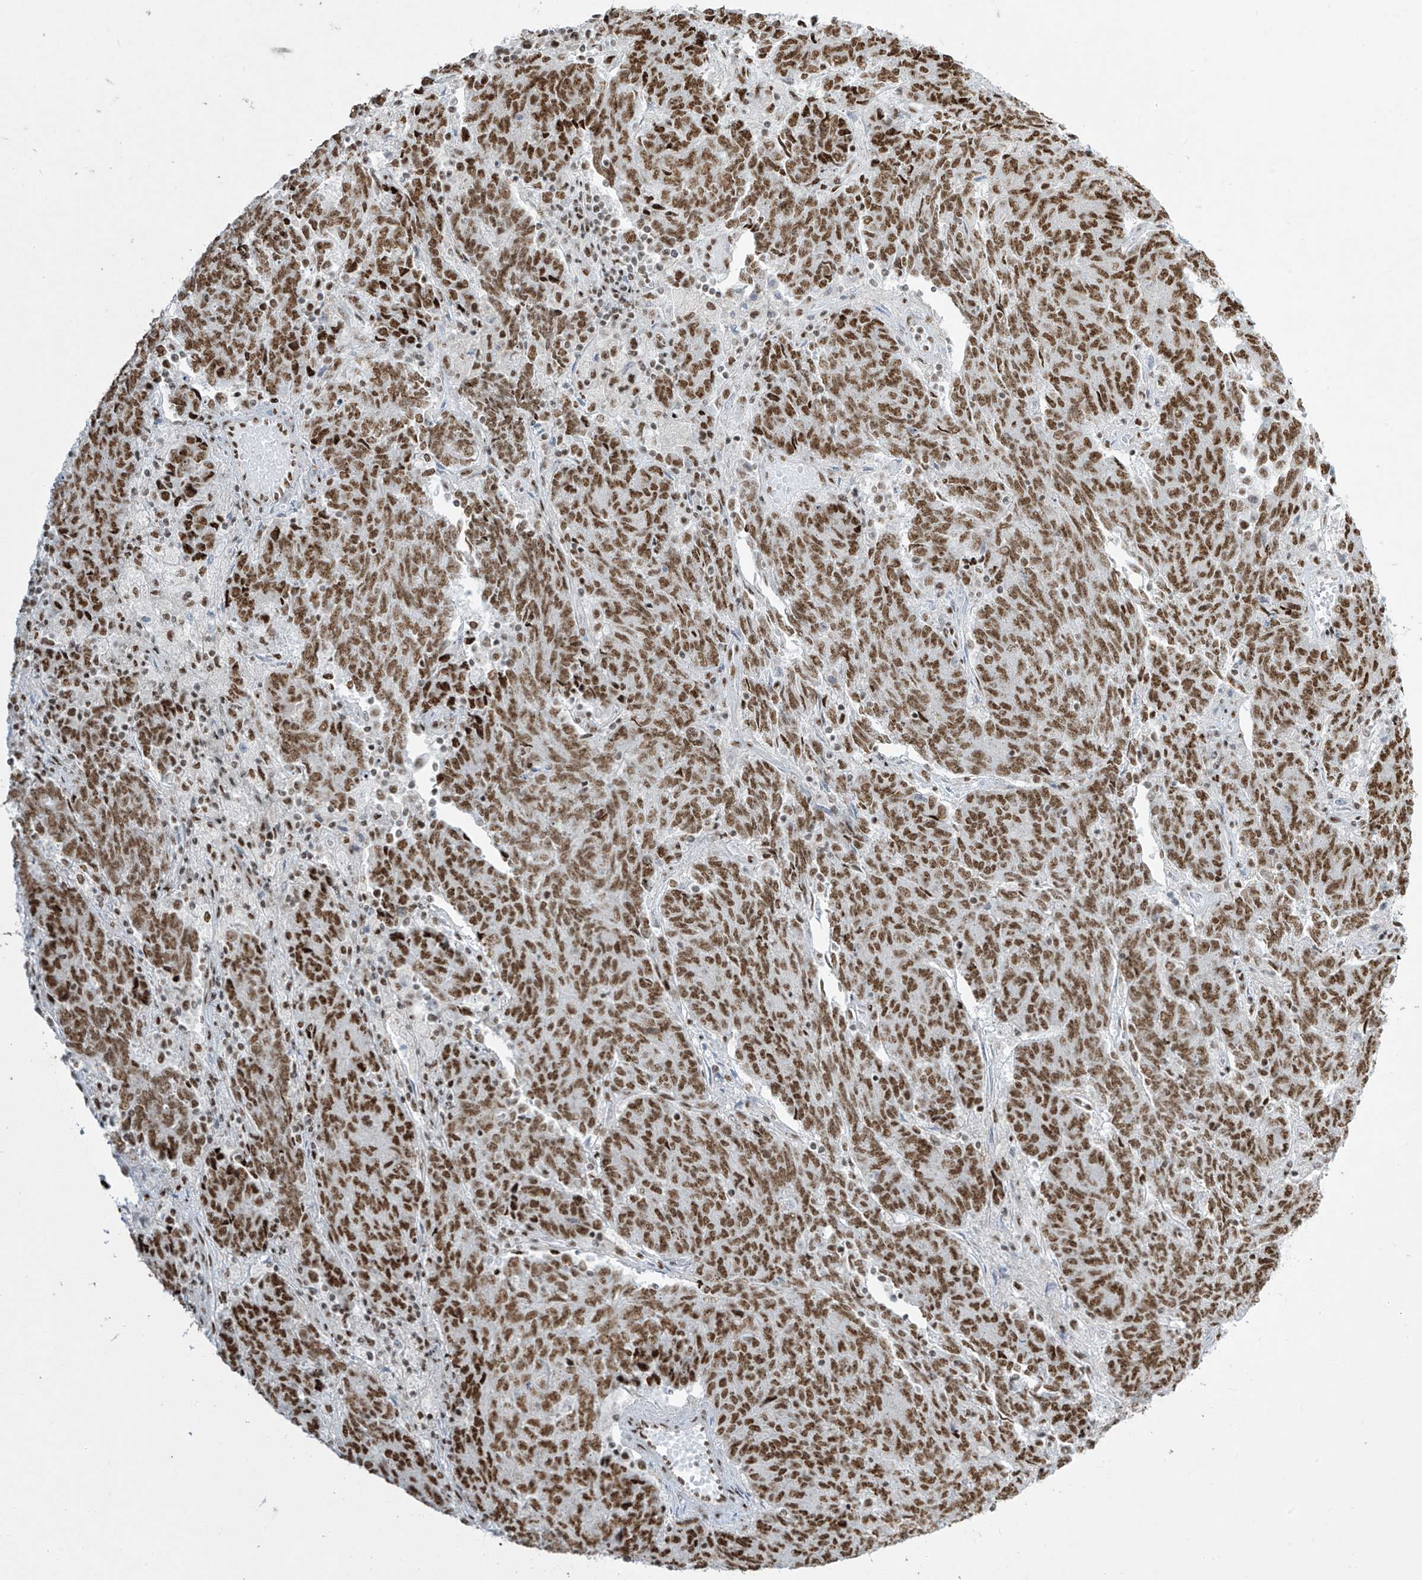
{"staining": {"intensity": "strong", "quantity": ">75%", "location": "nuclear"}, "tissue": "endometrial cancer", "cell_type": "Tumor cells", "image_type": "cancer", "snomed": [{"axis": "morphology", "description": "Adenocarcinoma, NOS"}, {"axis": "topography", "description": "Endometrium"}], "caption": "Protein staining exhibits strong nuclear staining in about >75% of tumor cells in endometrial adenocarcinoma.", "gene": "MS4A6A", "patient": {"sex": "female", "age": 80}}